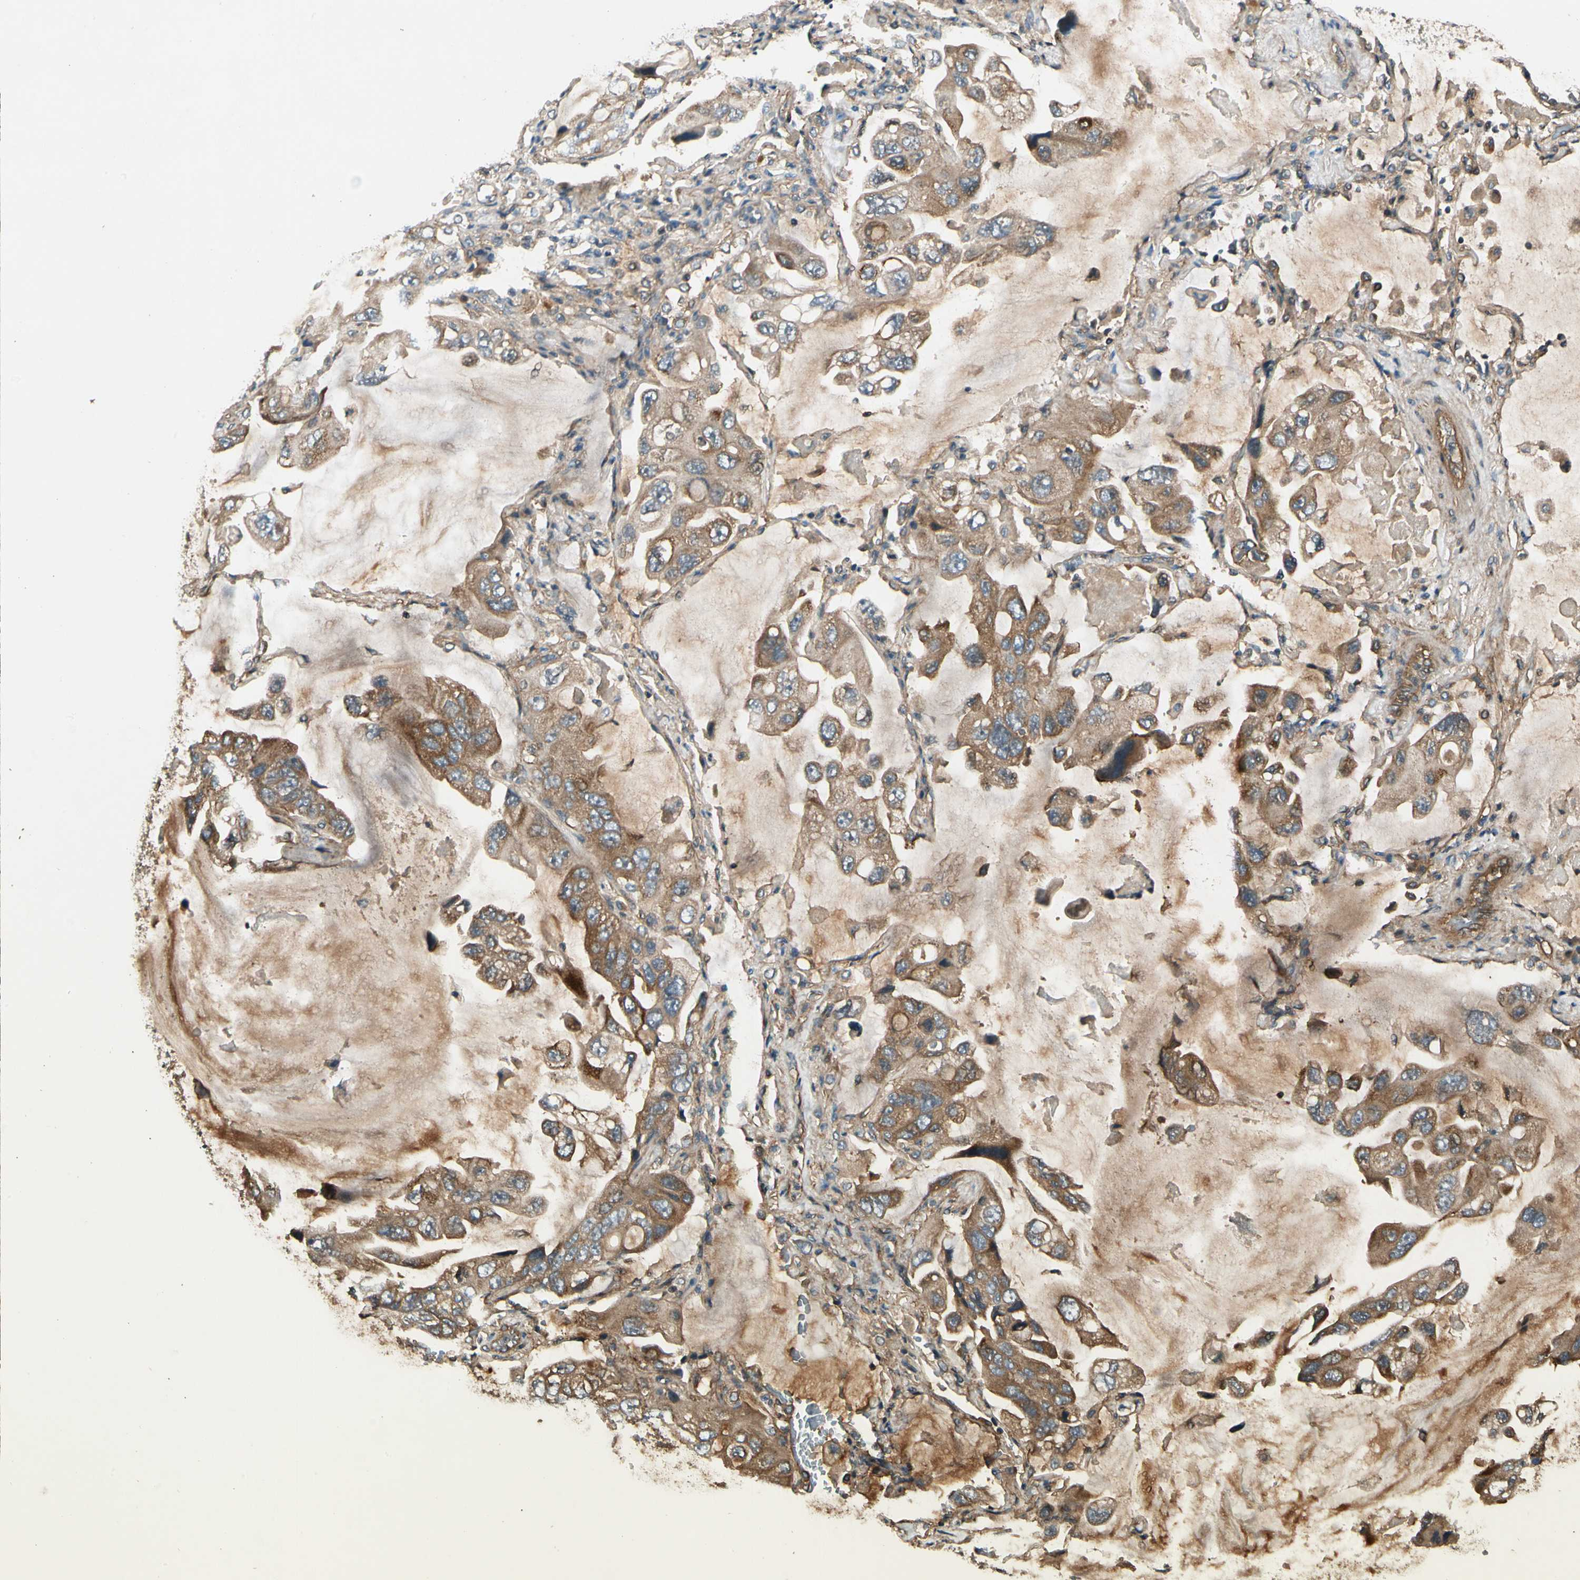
{"staining": {"intensity": "moderate", "quantity": ">75%", "location": "cytoplasmic/membranous"}, "tissue": "lung cancer", "cell_type": "Tumor cells", "image_type": "cancer", "snomed": [{"axis": "morphology", "description": "Squamous cell carcinoma, NOS"}, {"axis": "topography", "description": "Lung"}], "caption": "Brown immunohistochemical staining in lung cancer (squamous cell carcinoma) demonstrates moderate cytoplasmic/membranous staining in about >75% of tumor cells.", "gene": "ROCK2", "patient": {"sex": "female", "age": 73}}